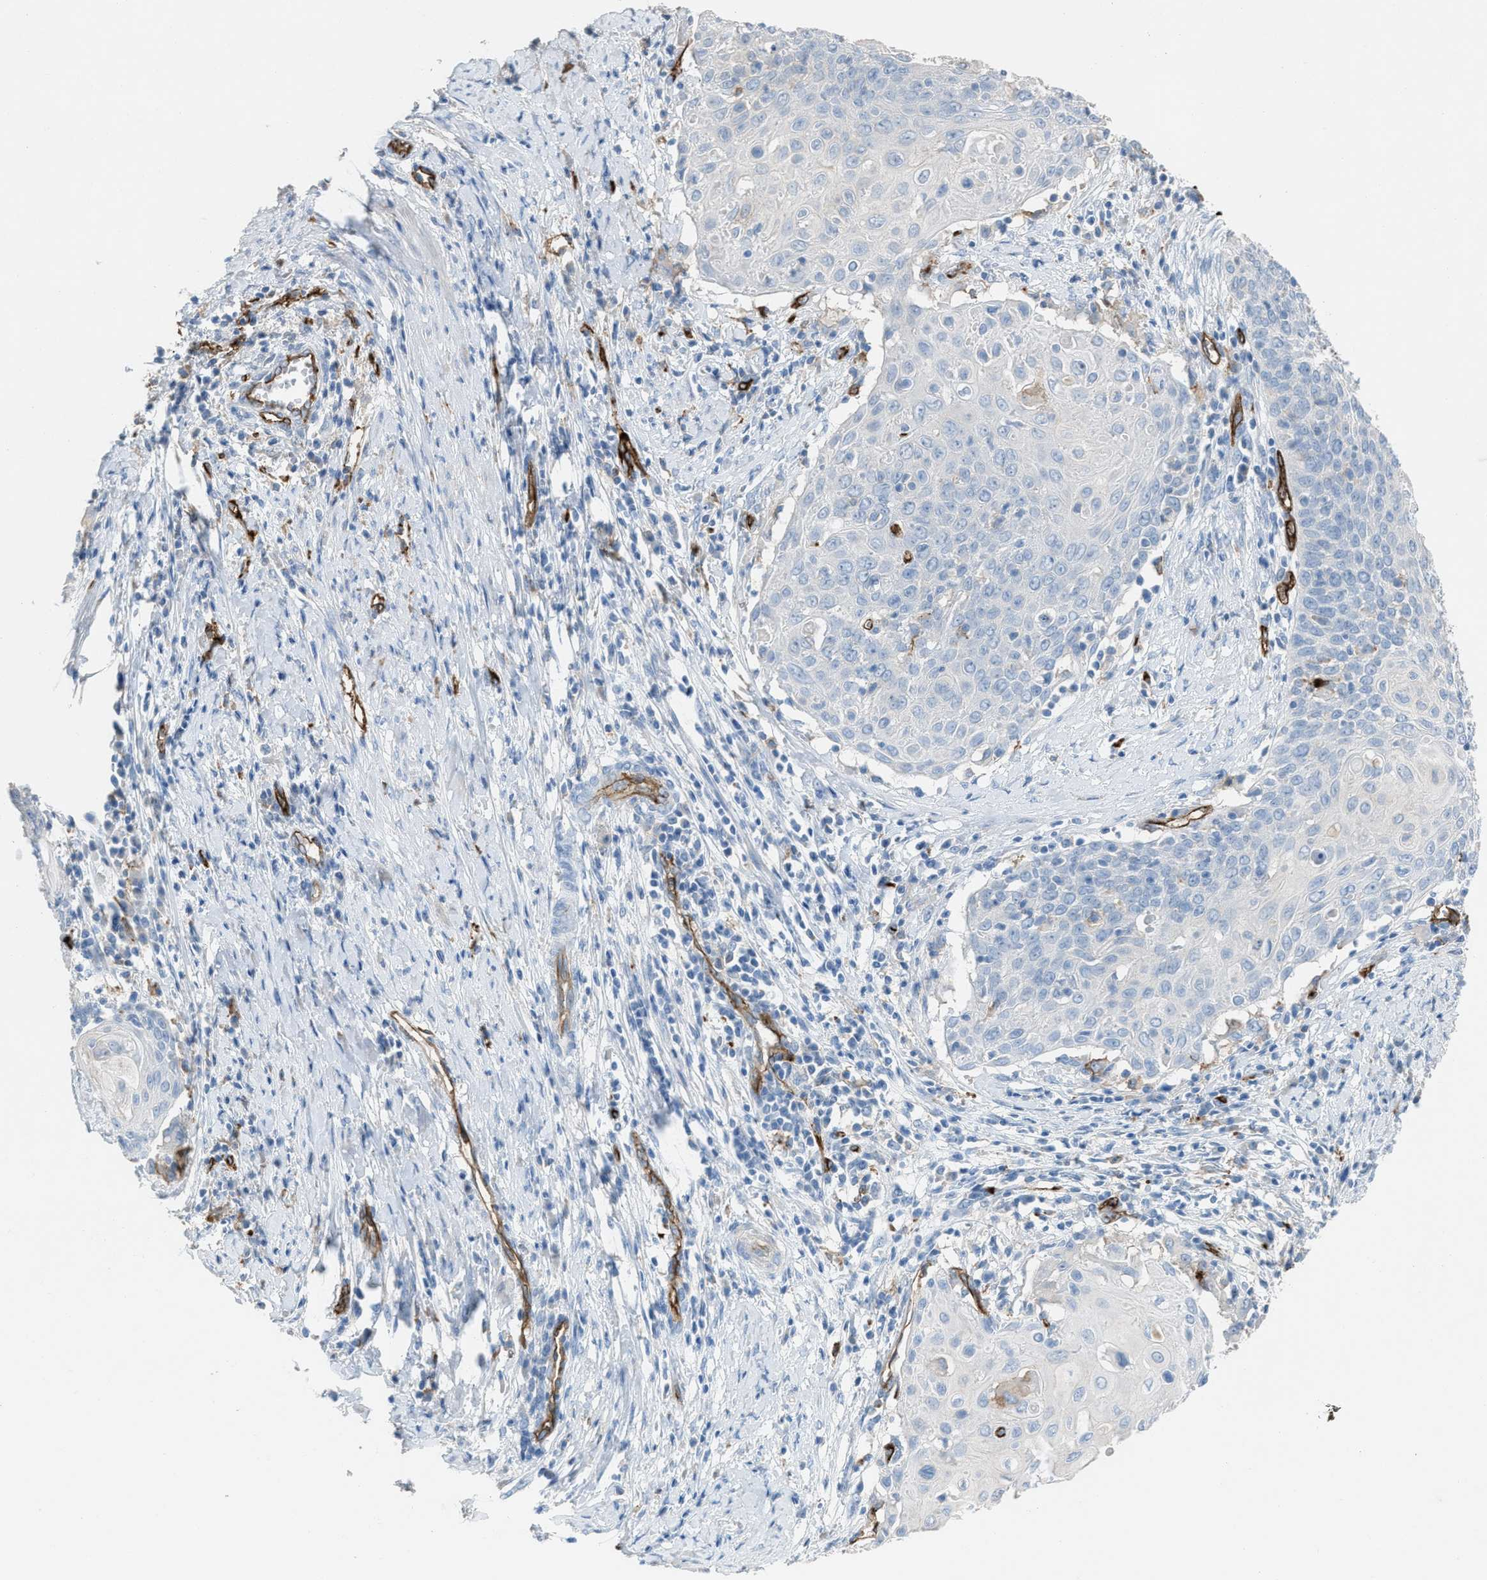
{"staining": {"intensity": "negative", "quantity": "none", "location": "none"}, "tissue": "cervical cancer", "cell_type": "Tumor cells", "image_type": "cancer", "snomed": [{"axis": "morphology", "description": "Squamous cell carcinoma, NOS"}, {"axis": "topography", "description": "Cervix"}], "caption": "High power microscopy image of an immunohistochemistry photomicrograph of cervical cancer (squamous cell carcinoma), revealing no significant positivity in tumor cells. (Brightfield microscopy of DAB immunohistochemistry (IHC) at high magnification).", "gene": "DYSF", "patient": {"sex": "female", "age": 39}}